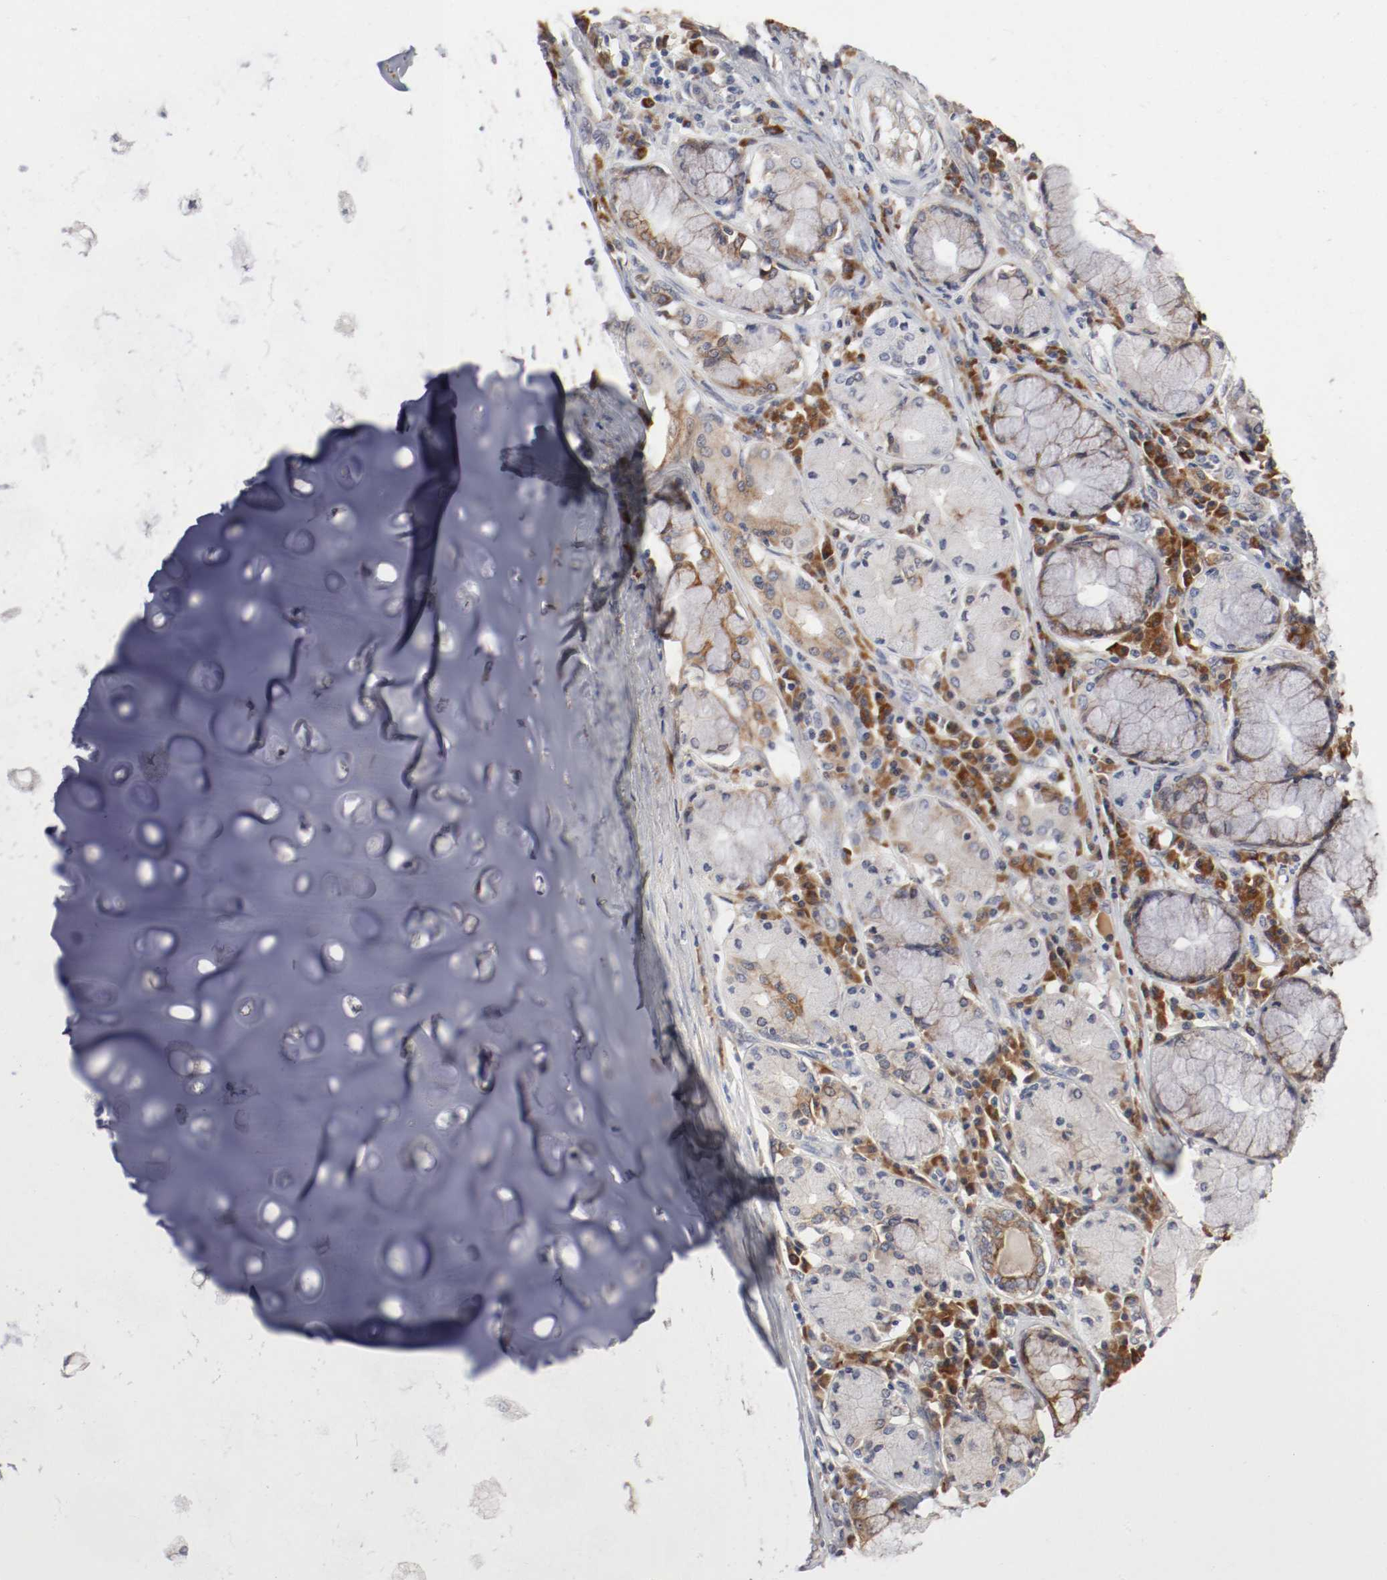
{"staining": {"intensity": "weak", "quantity": ">75%", "location": "cytoplasmic/membranous"}, "tissue": "lung cancer", "cell_type": "Tumor cells", "image_type": "cancer", "snomed": [{"axis": "morphology", "description": "Squamous cell carcinoma, NOS"}, {"axis": "topography", "description": "Lung"}], "caption": "Protein staining displays weak cytoplasmic/membranous positivity in about >75% of tumor cells in lung cancer.", "gene": "FKBP3", "patient": {"sex": "female", "age": 47}}